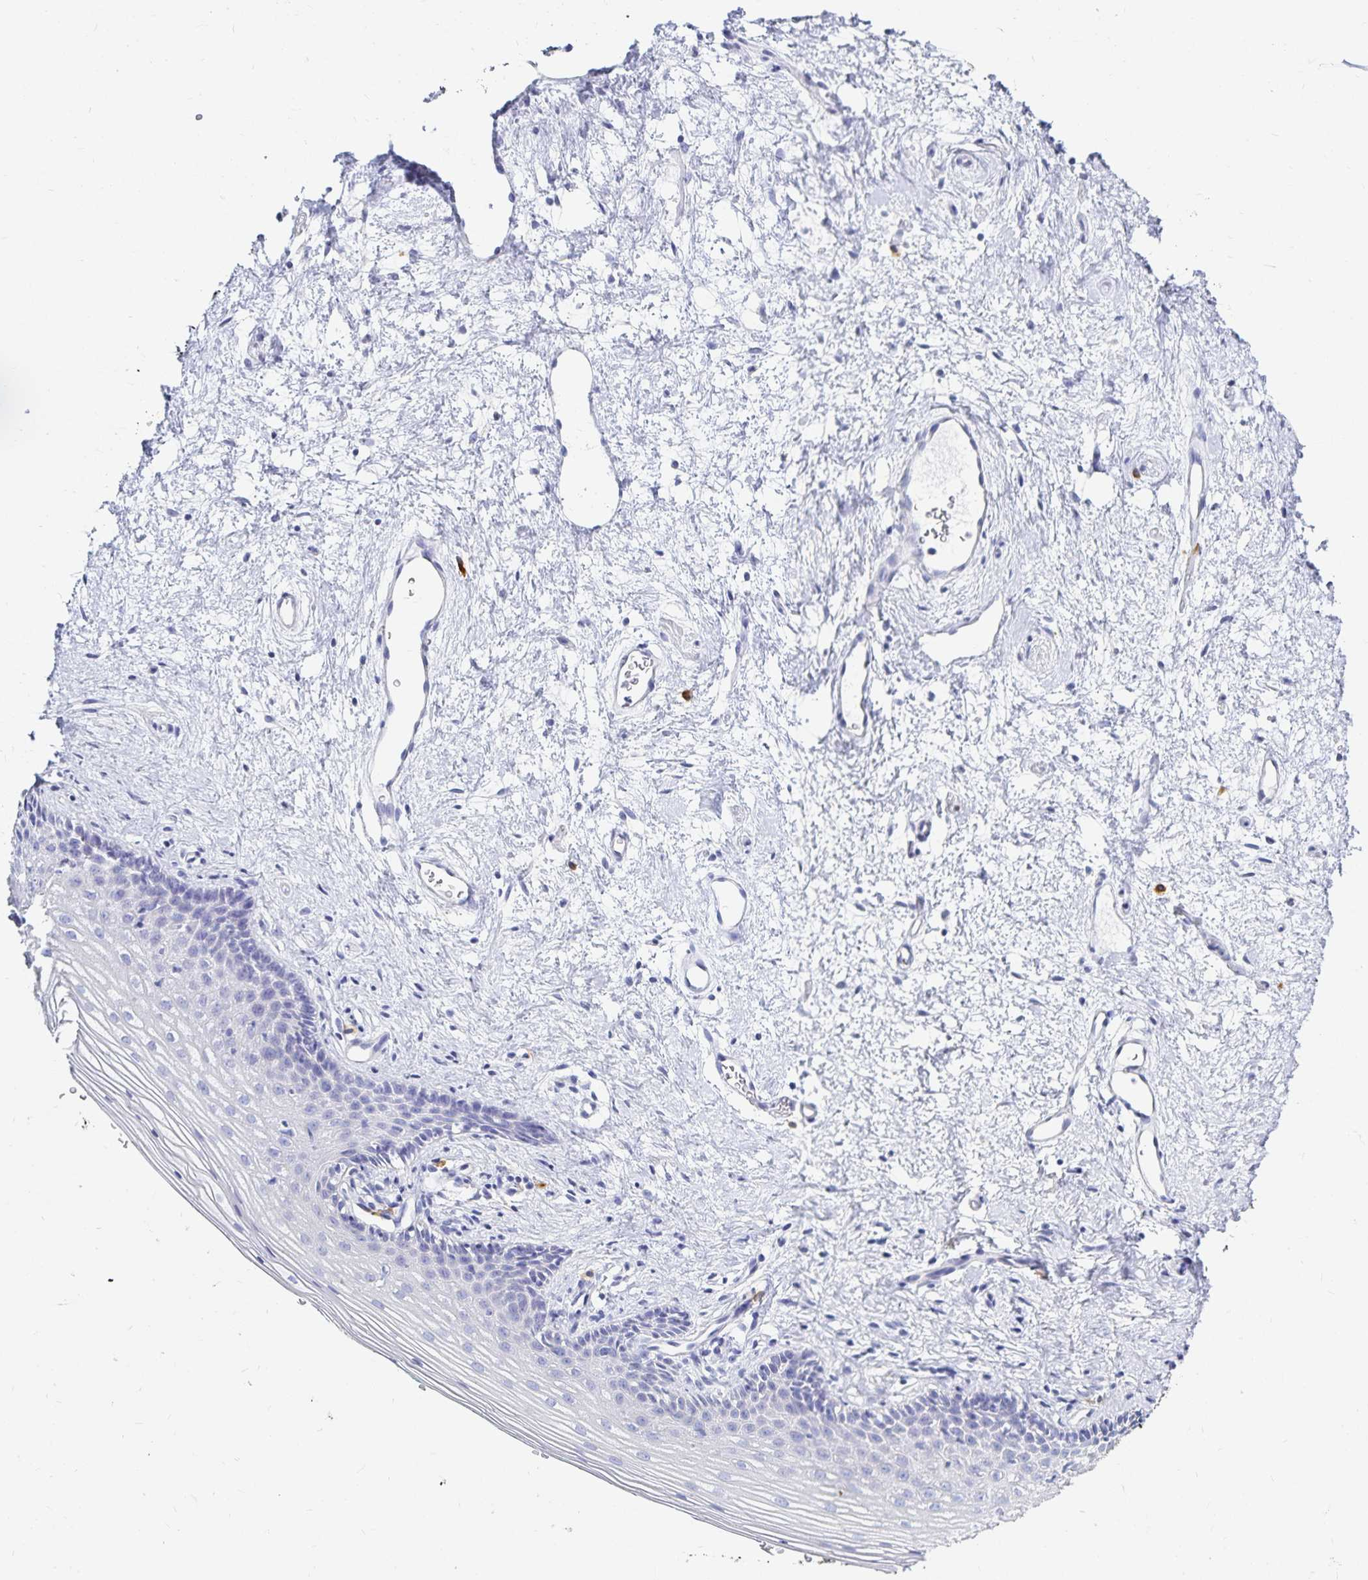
{"staining": {"intensity": "negative", "quantity": "none", "location": "none"}, "tissue": "vagina", "cell_type": "Squamous epithelial cells", "image_type": "normal", "snomed": [{"axis": "morphology", "description": "Normal tissue, NOS"}, {"axis": "topography", "description": "Vagina"}], "caption": "An immunohistochemistry photomicrograph of normal vagina is shown. There is no staining in squamous epithelial cells of vagina. (DAB (3,3'-diaminobenzidine) IHC with hematoxylin counter stain).", "gene": "TNIP1", "patient": {"sex": "female", "age": 42}}